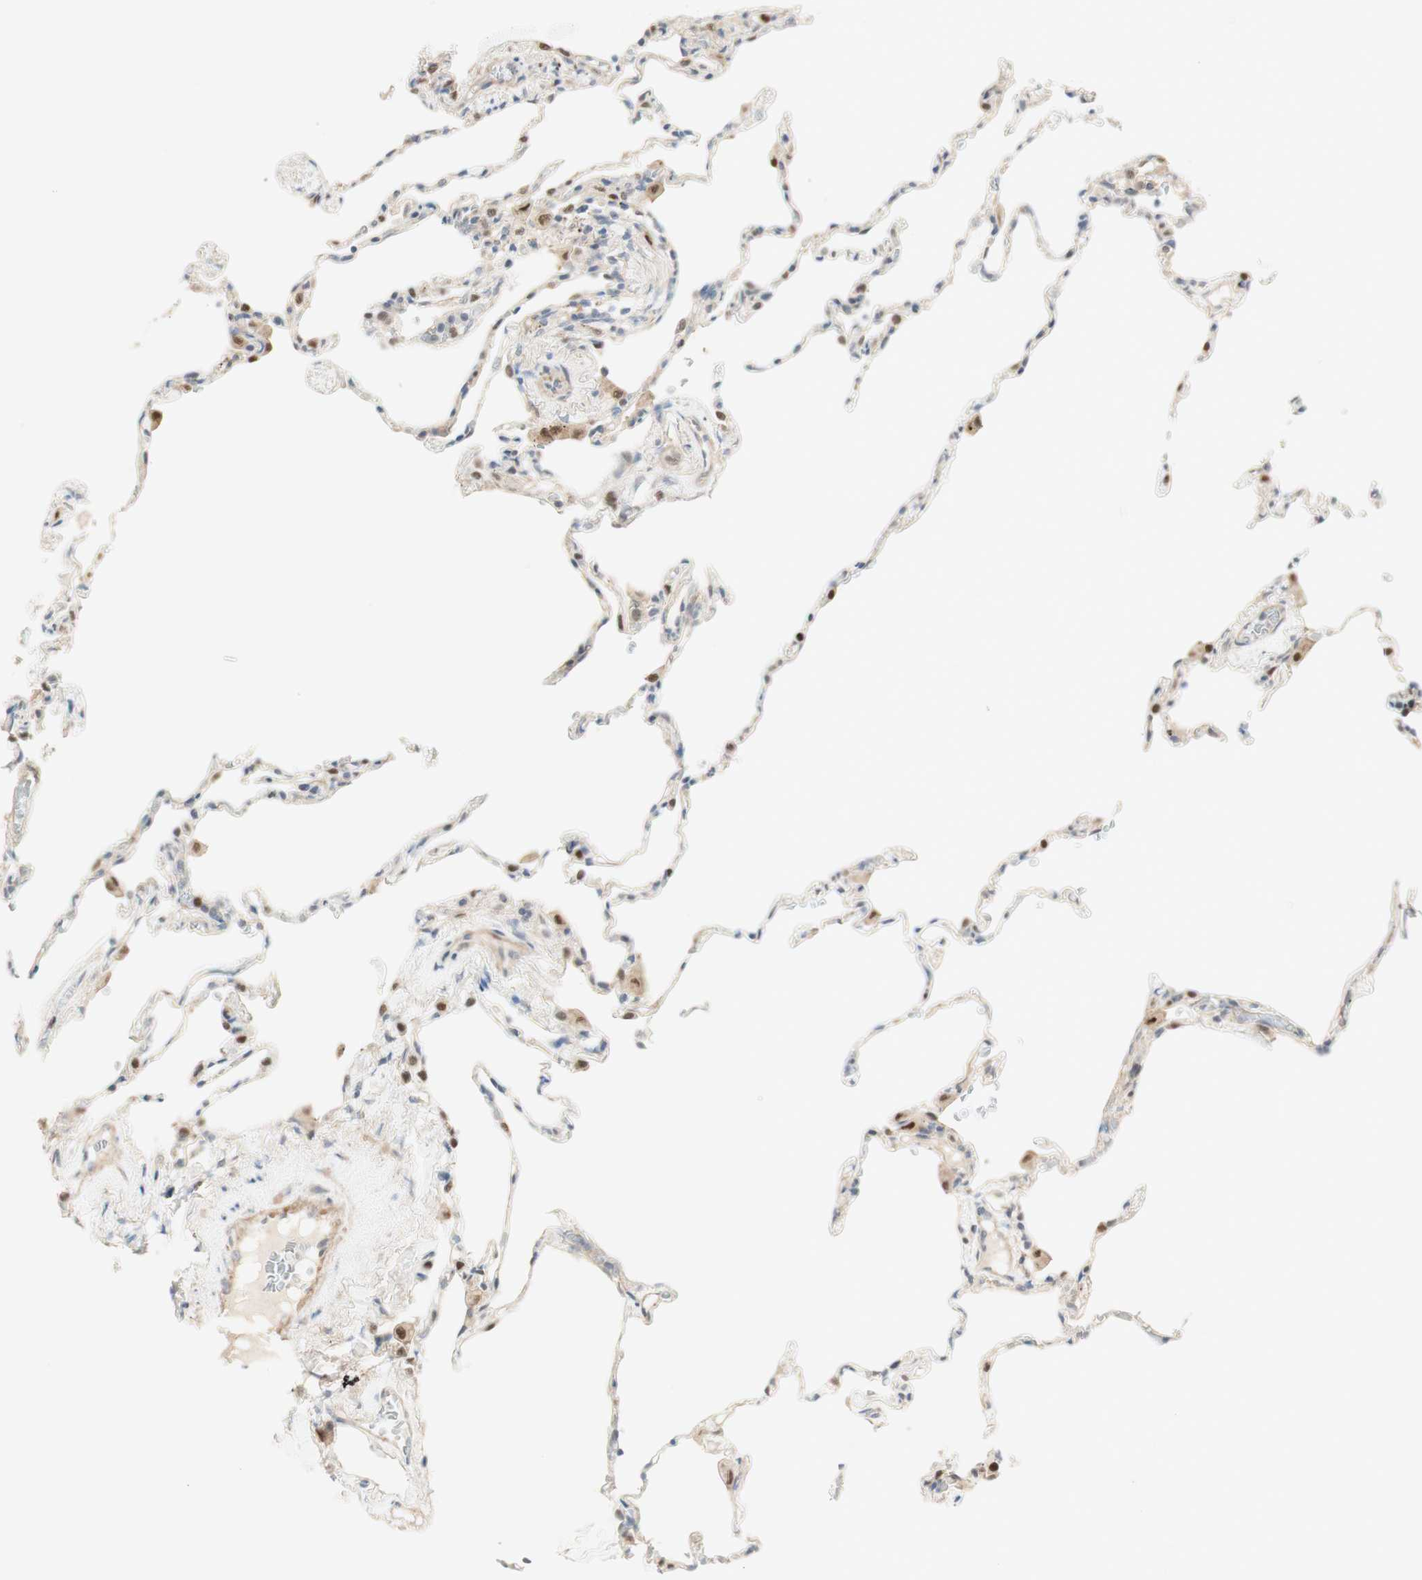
{"staining": {"intensity": "weak", "quantity": "25%-75%", "location": "cytoplasmic/membranous,nuclear"}, "tissue": "lung", "cell_type": "Alveolar cells", "image_type": "normal", "snomed": [{"axis": "morphology", "description": "Normal tissue, NOS"}, {"axis": "topography", "description": "Lung"}], "caption": "The histopathology image exhibits immunohistochemical staining of benign lung. There is weak cytoplasmic/membranous,nuclear staining is appreciated in approximately 25%-75% of alveolar cells.", "gene": "RFNG", "patient": {"sex": "male", "age": 59}}